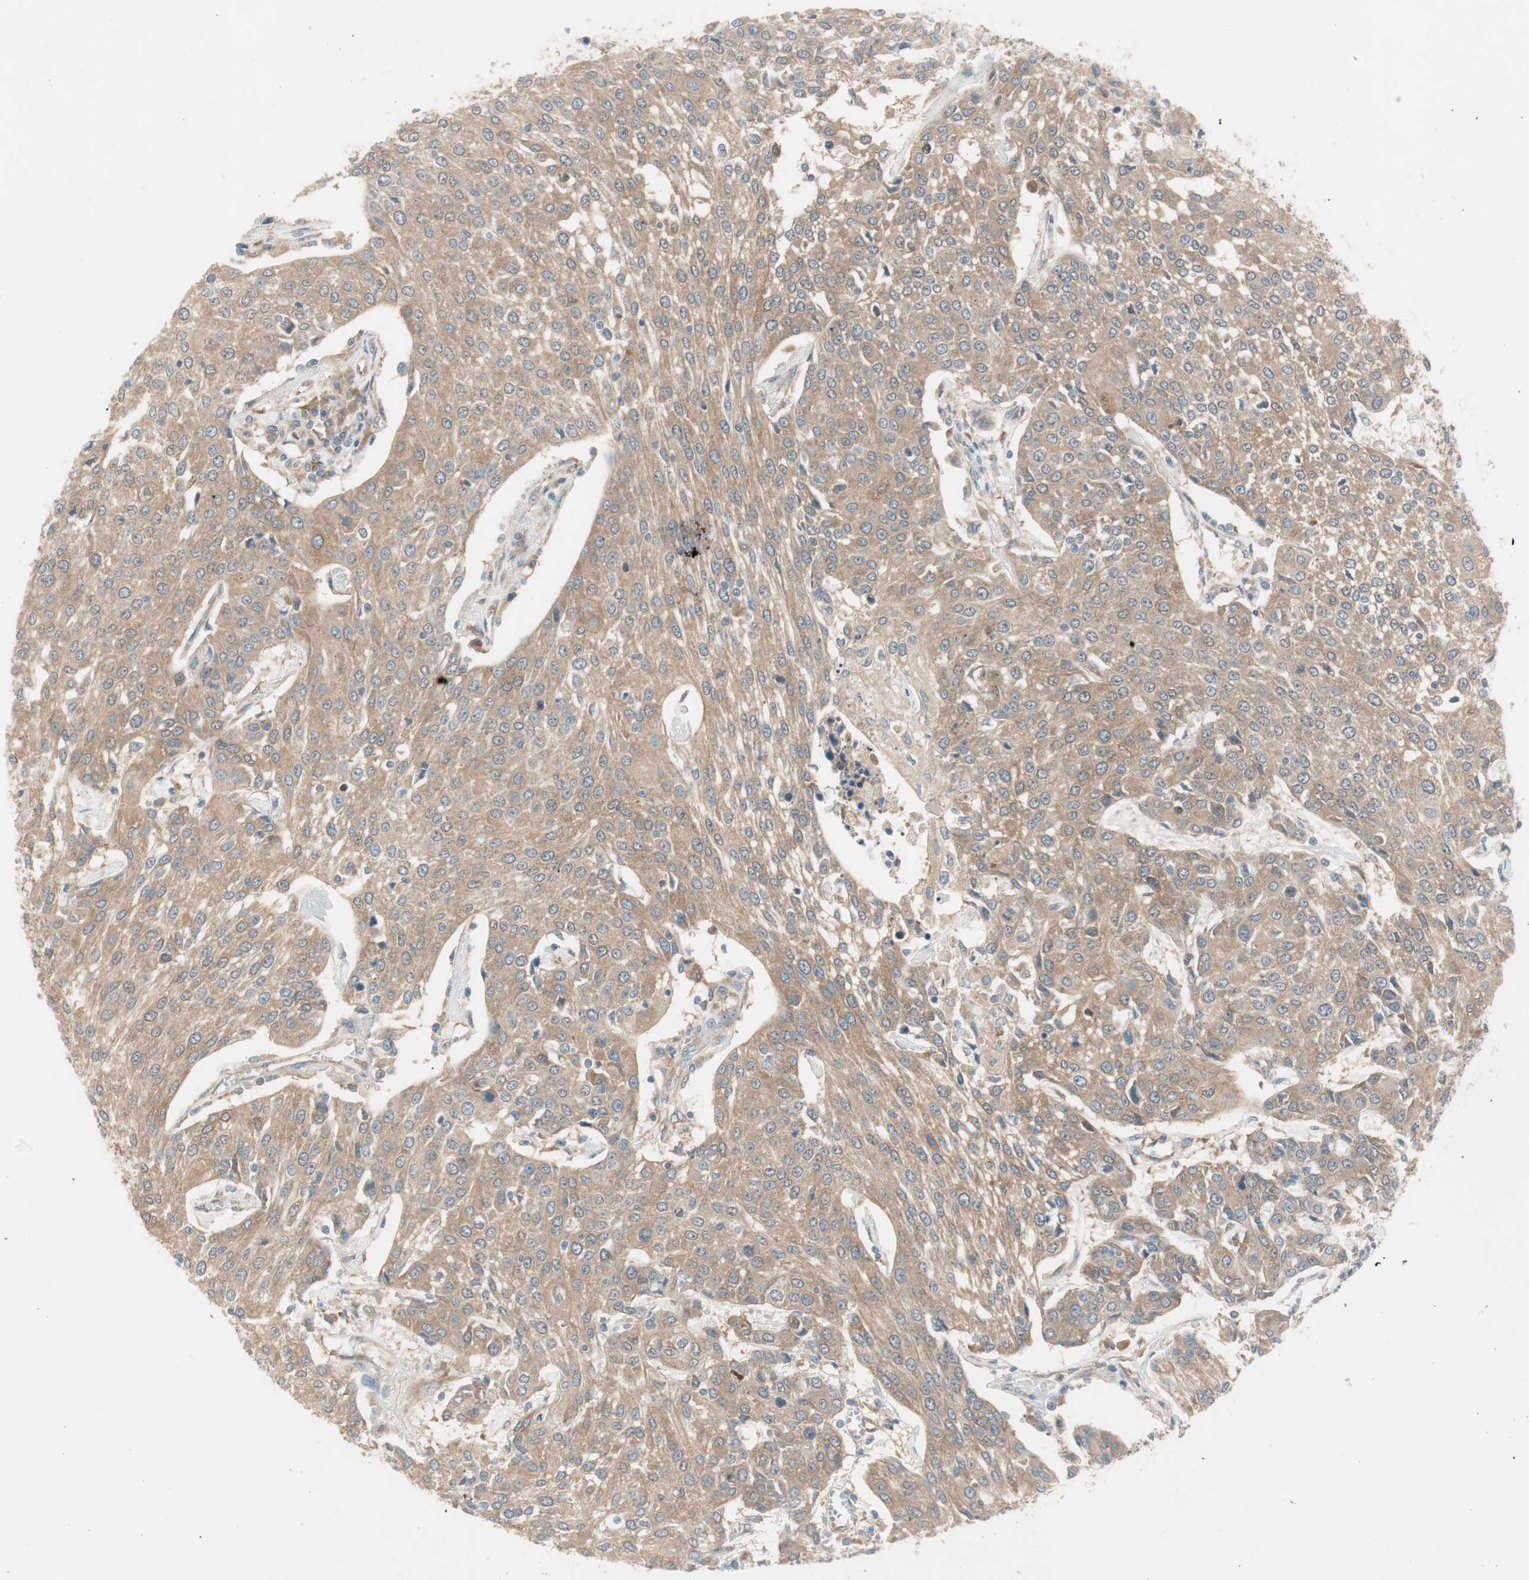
{"staining": {"intensity": "moderate", "quantity": ">75%", "location": "cytoplasmic/membranous"}, "tissue": "urothelial cancer", "cell_type": "Tumor cells", "image_type": "cancer", "snomed": [{"axis": "morphology", "description": "Urothelial carcinoma, High grade"}, {"axis": "topography", "description": "Urinary bladder"}], "caption": "Human high-grade urothelial carcinoma stained with a protein marker reveals moderate staining in tumor cells.", "gene": "GALT", "patient": {"sex": "female", "age": 85}}